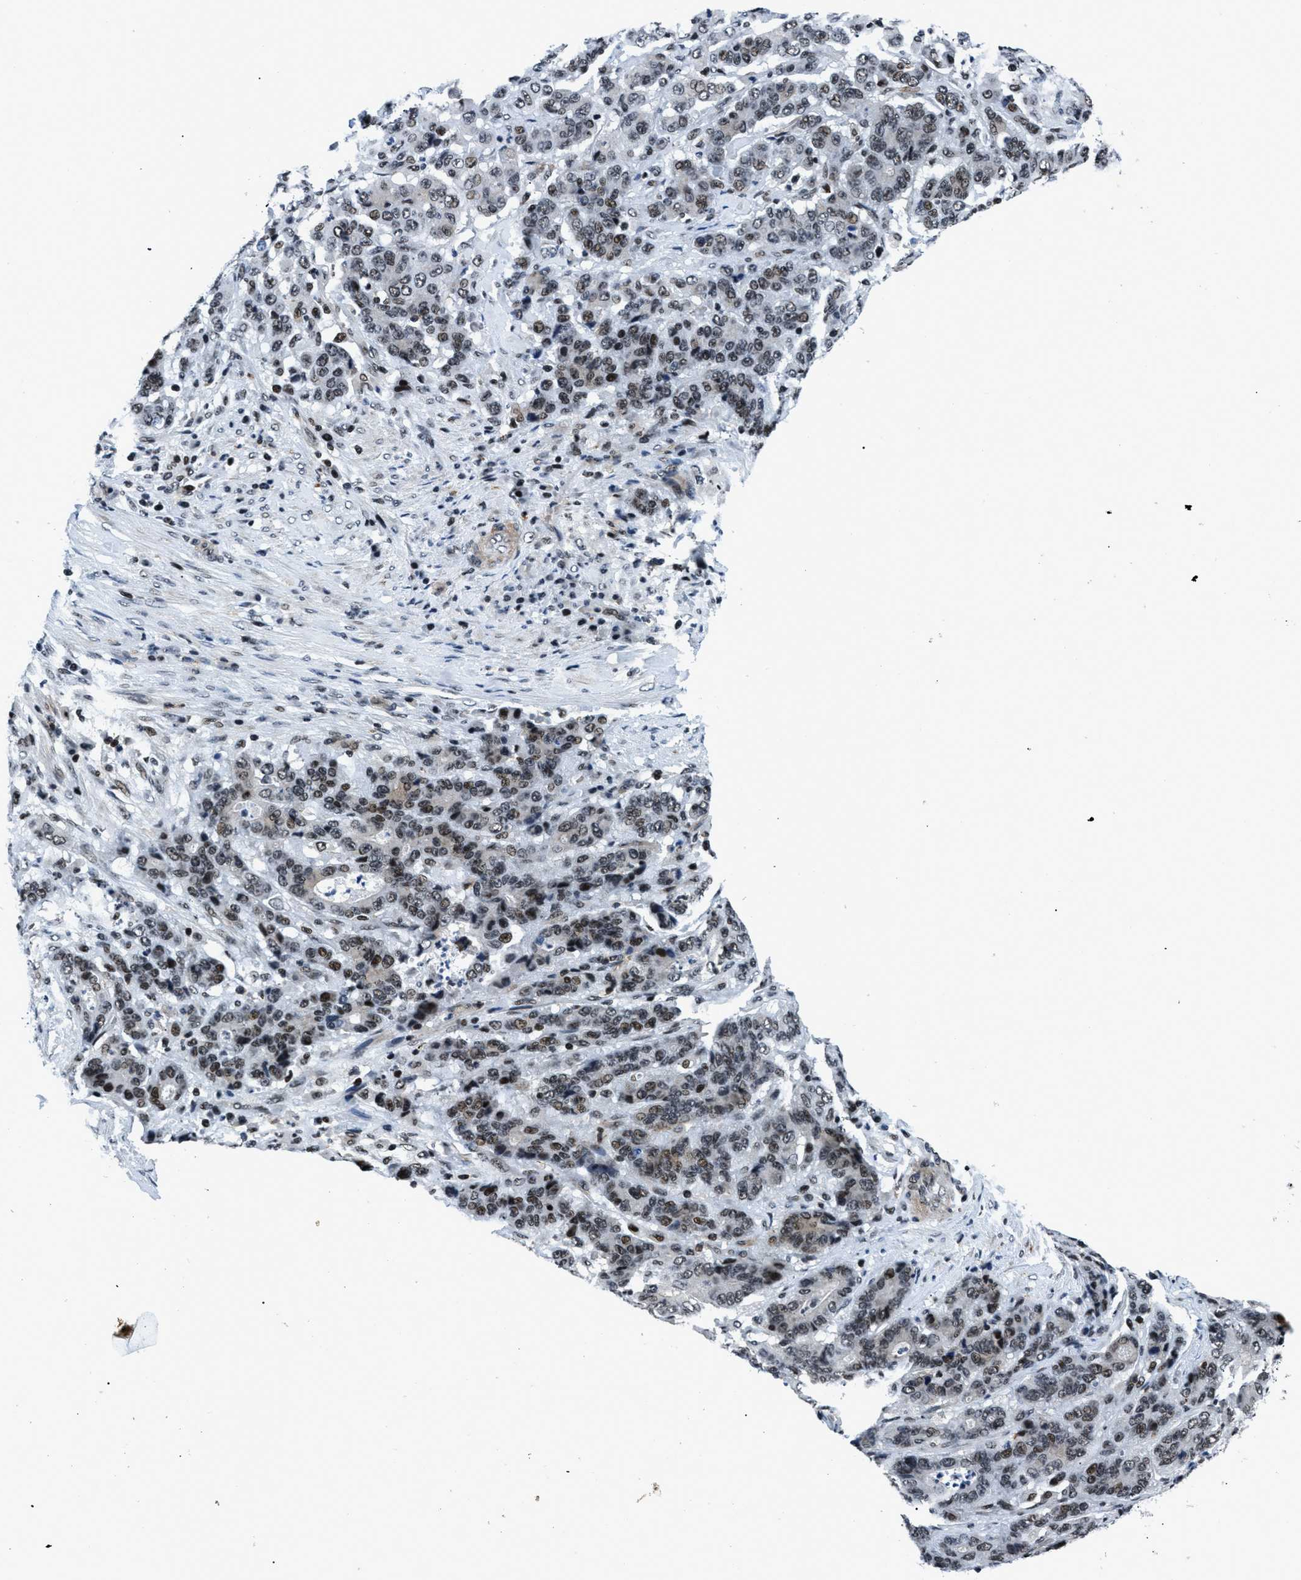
{"staining": {"intensity": "strong", "quantity": ">75%", "location": "nuclear"}, "tissue": "stomach cancer", "cell_type": "Tumor cells", "image_type": "cancer", "snomed": [{"axis": "morphology", "description": "Adenocarcinoma, NOS"}, {"axis": "topography", "description": "Stomach"}], "caption": "Immunohistochemistry image of stomach adenocarcinoma stained for a protein (brown), which demonstrates high levels of strong nuclear positivity in about >75% of tumor cells.", "gene": "SMARCB1", "patient": {"sex": "female", "age": 73}}